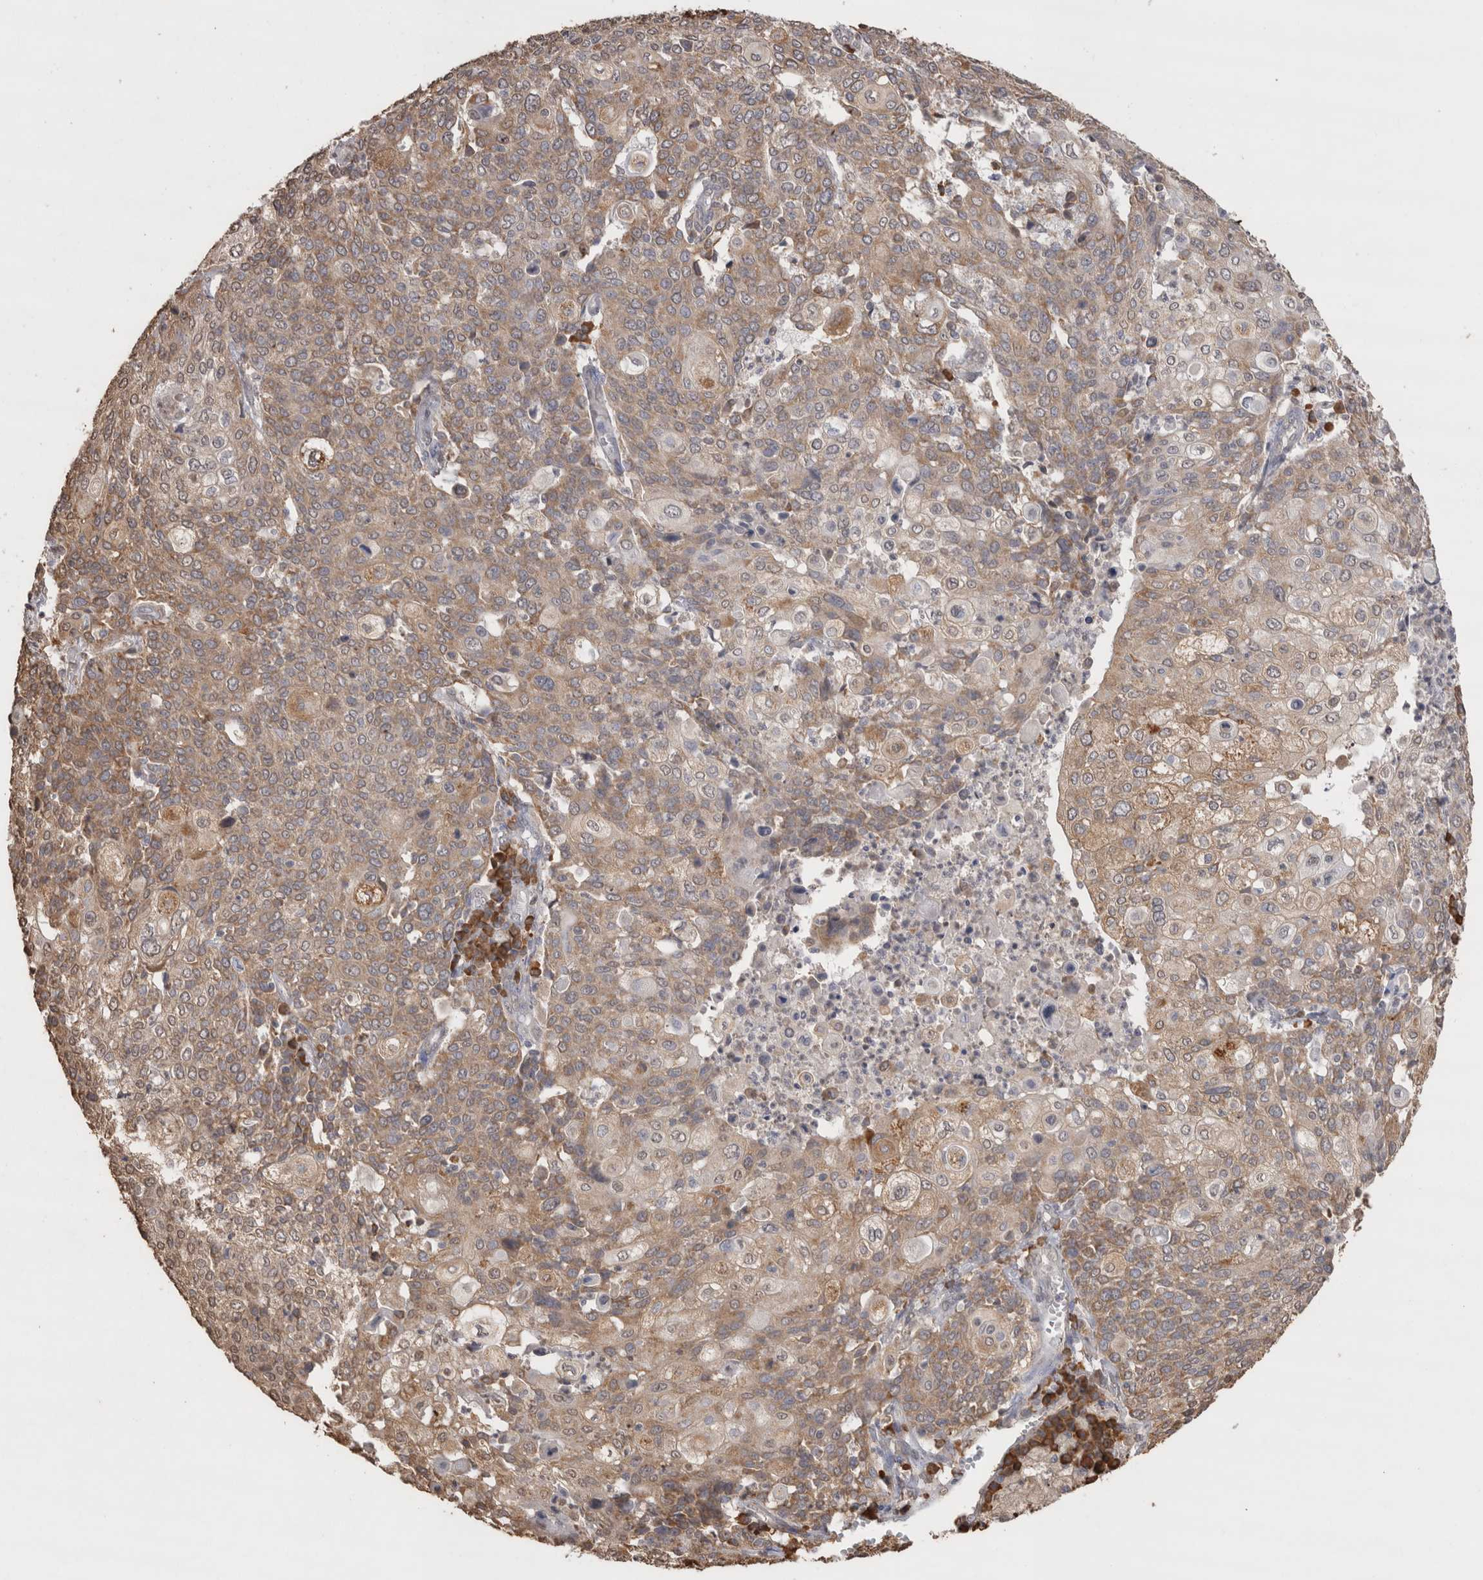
{"staining": {"intensity": "weak", "quantity": ">75%", "location": "cytoplasmic/membranous"}, "tissue": "cervical cancer", "cell_type": "Tumor cells", "image_type": "cancer", "snomed": [{"axis": "morphology", "description": "Squamous cell carcinoma, NOS"}, {"axis": "topography", "description": "Cervix"}], "caption": "IHC (DAB) staining of human cervical cancer (squamous cell carcinoma) displays weak cytoplasmic/membranous protein positivity in approximately >75% of tumor cells.", "gene": "CRELD2", "patient": {"sex": "female", "age": 40}}